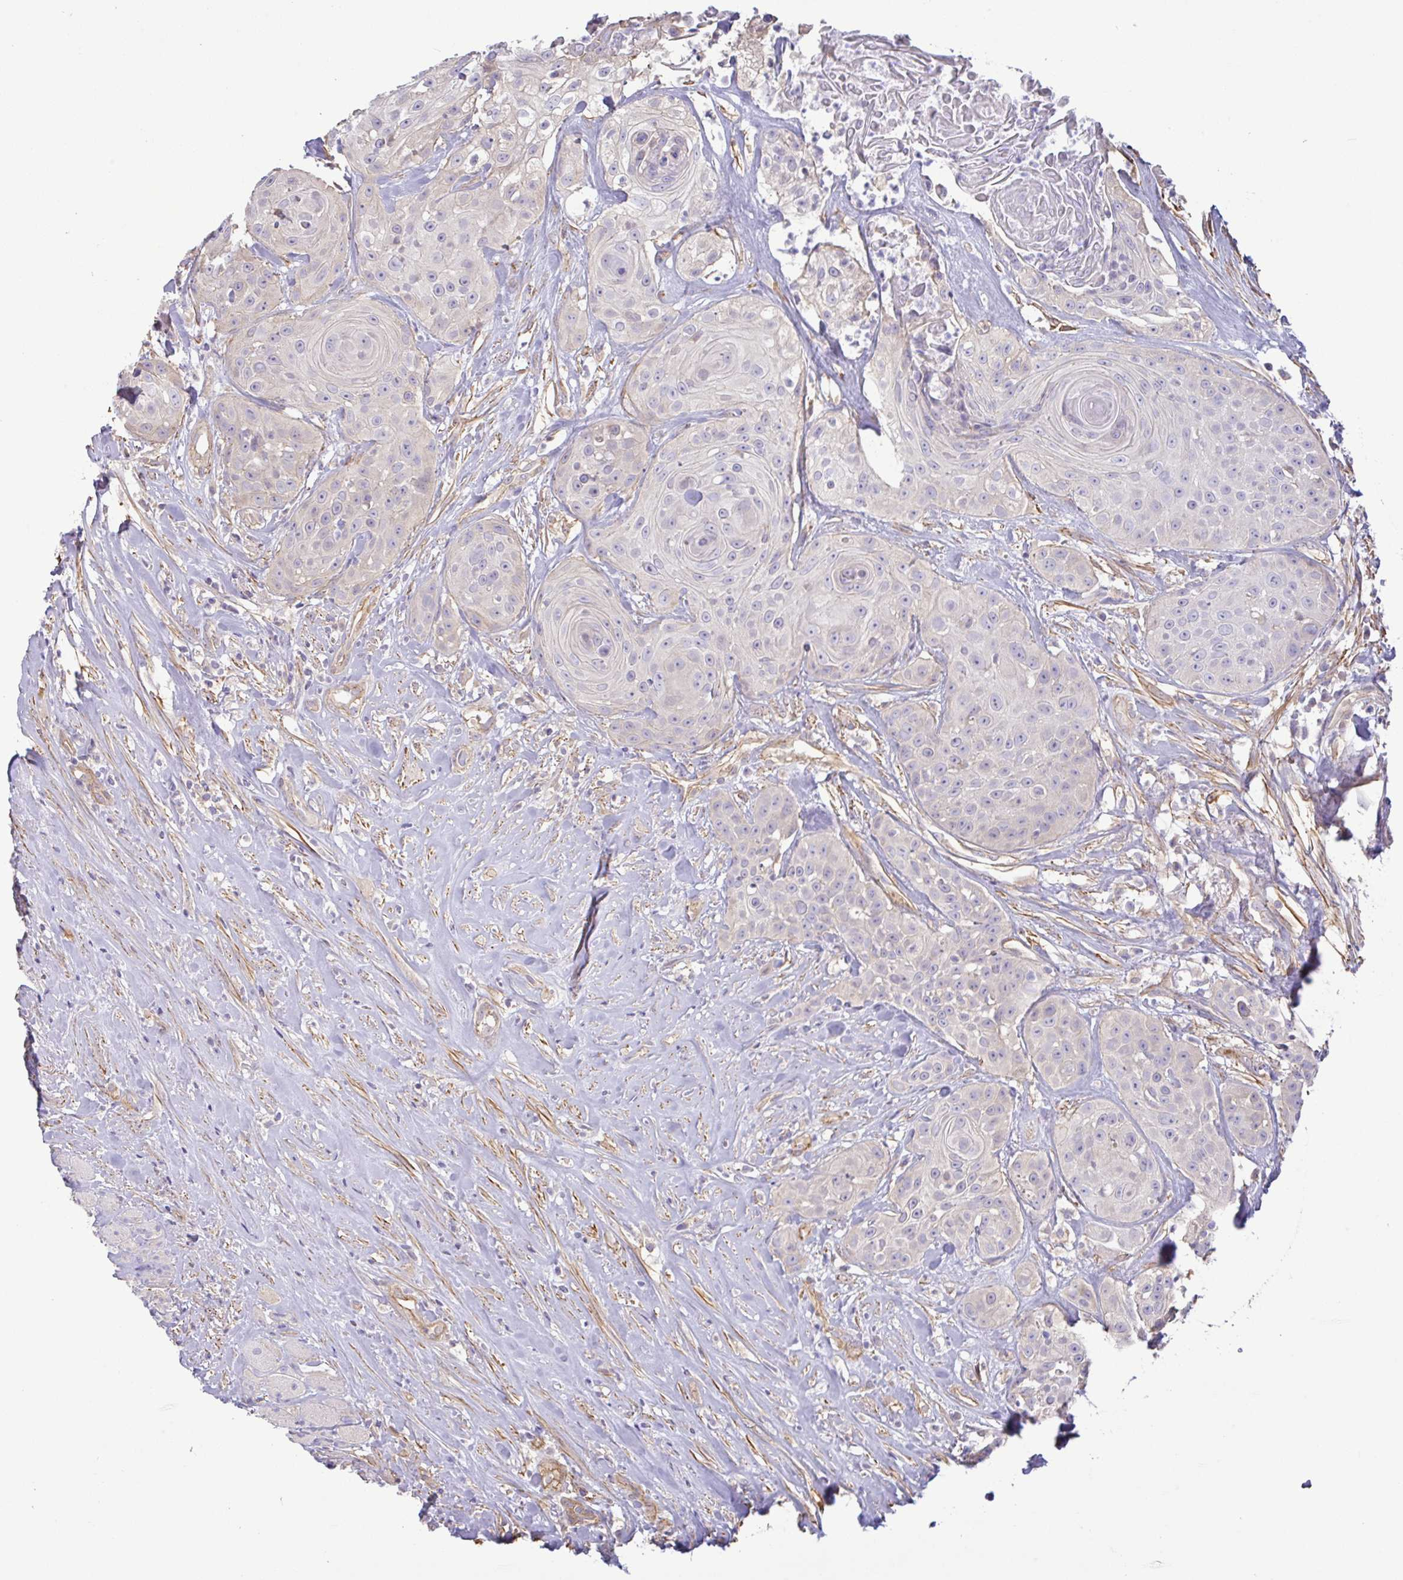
{"staining": {"intensity": "negative", "quantity": "none", "location": "none"}, "tissue": "head and neck cancer", "cell_type": "Tumor cells", "image_type": "cancer", "snomed": [{"axis": "morphology", "description": "Squamous cell carcinoma, NOS"}, {"axis": "topography", "description": "Head-Neck"}], "caption": "Tumor cells are negative for brown protein staining in squamous cell carcinoma (head and neck). (Brightfield microscopy of DAB (3,3'-diaminobenzidine) immunohistochemistry (IHC) at high magnification).", "gene": "PLCD4", "patient": {"sex": "male", "age": 83}}